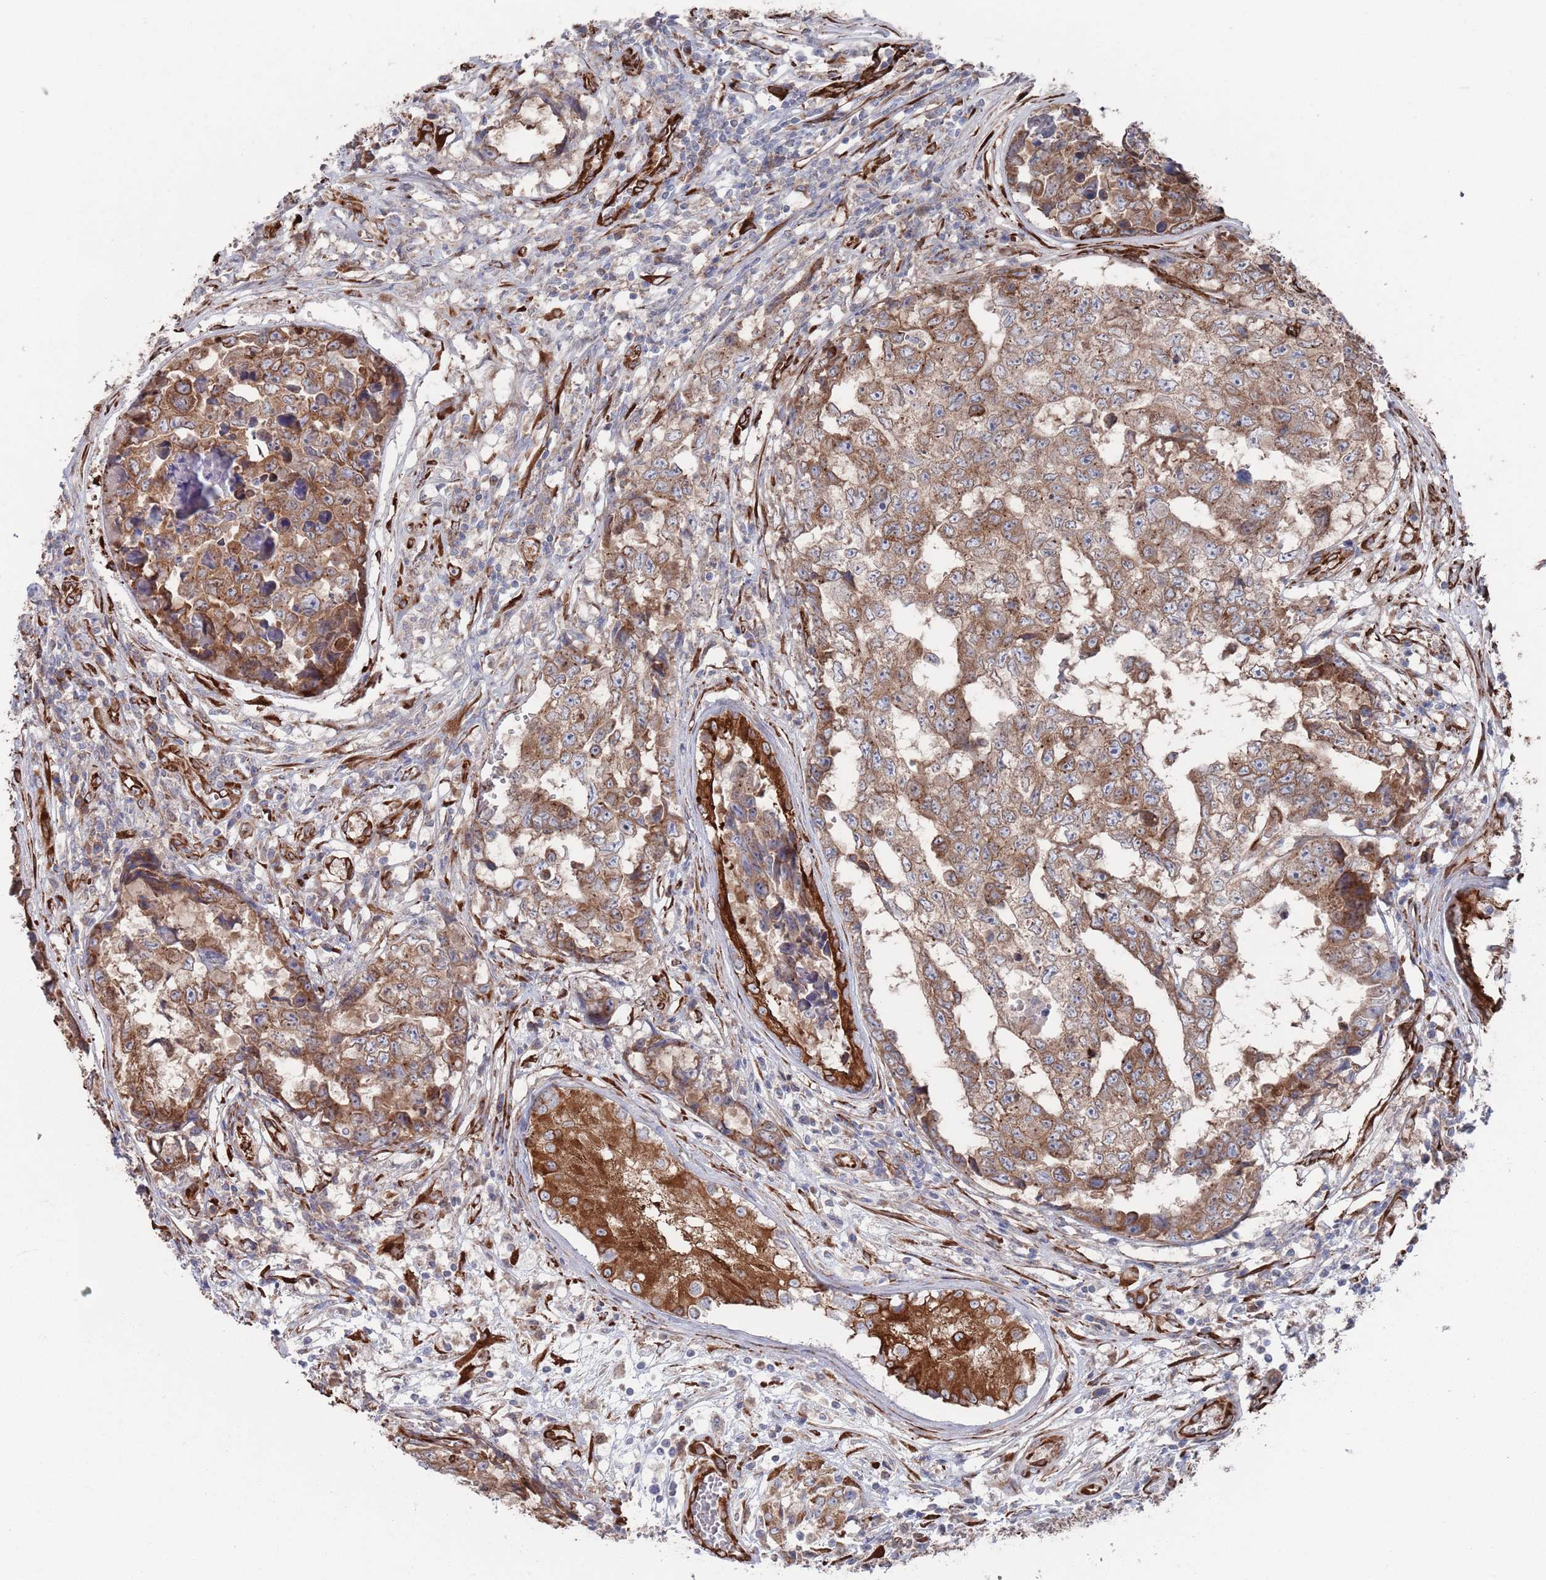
{"staining": {"intensity": "moderate", "quantity": ">75%", "location": "cytoplasmic/membranous"}, "tissue": "testis cancer", "cell_type": "Tumor cells", "image_type": "cancer", "snomed": [{"axis": "morphology", "description": "Carcinoma, Embryonal, NOS"}, {"axis": "topography", "description": "Testis"}], "caption": "A histopathology image of testis embryonal carcinoma stained for a protein reveals moderate cytoplasmic/membranous brown staining in tumor cells.", "gene": "CCDC106", "patient": {"sex": "male", "age": 25}}